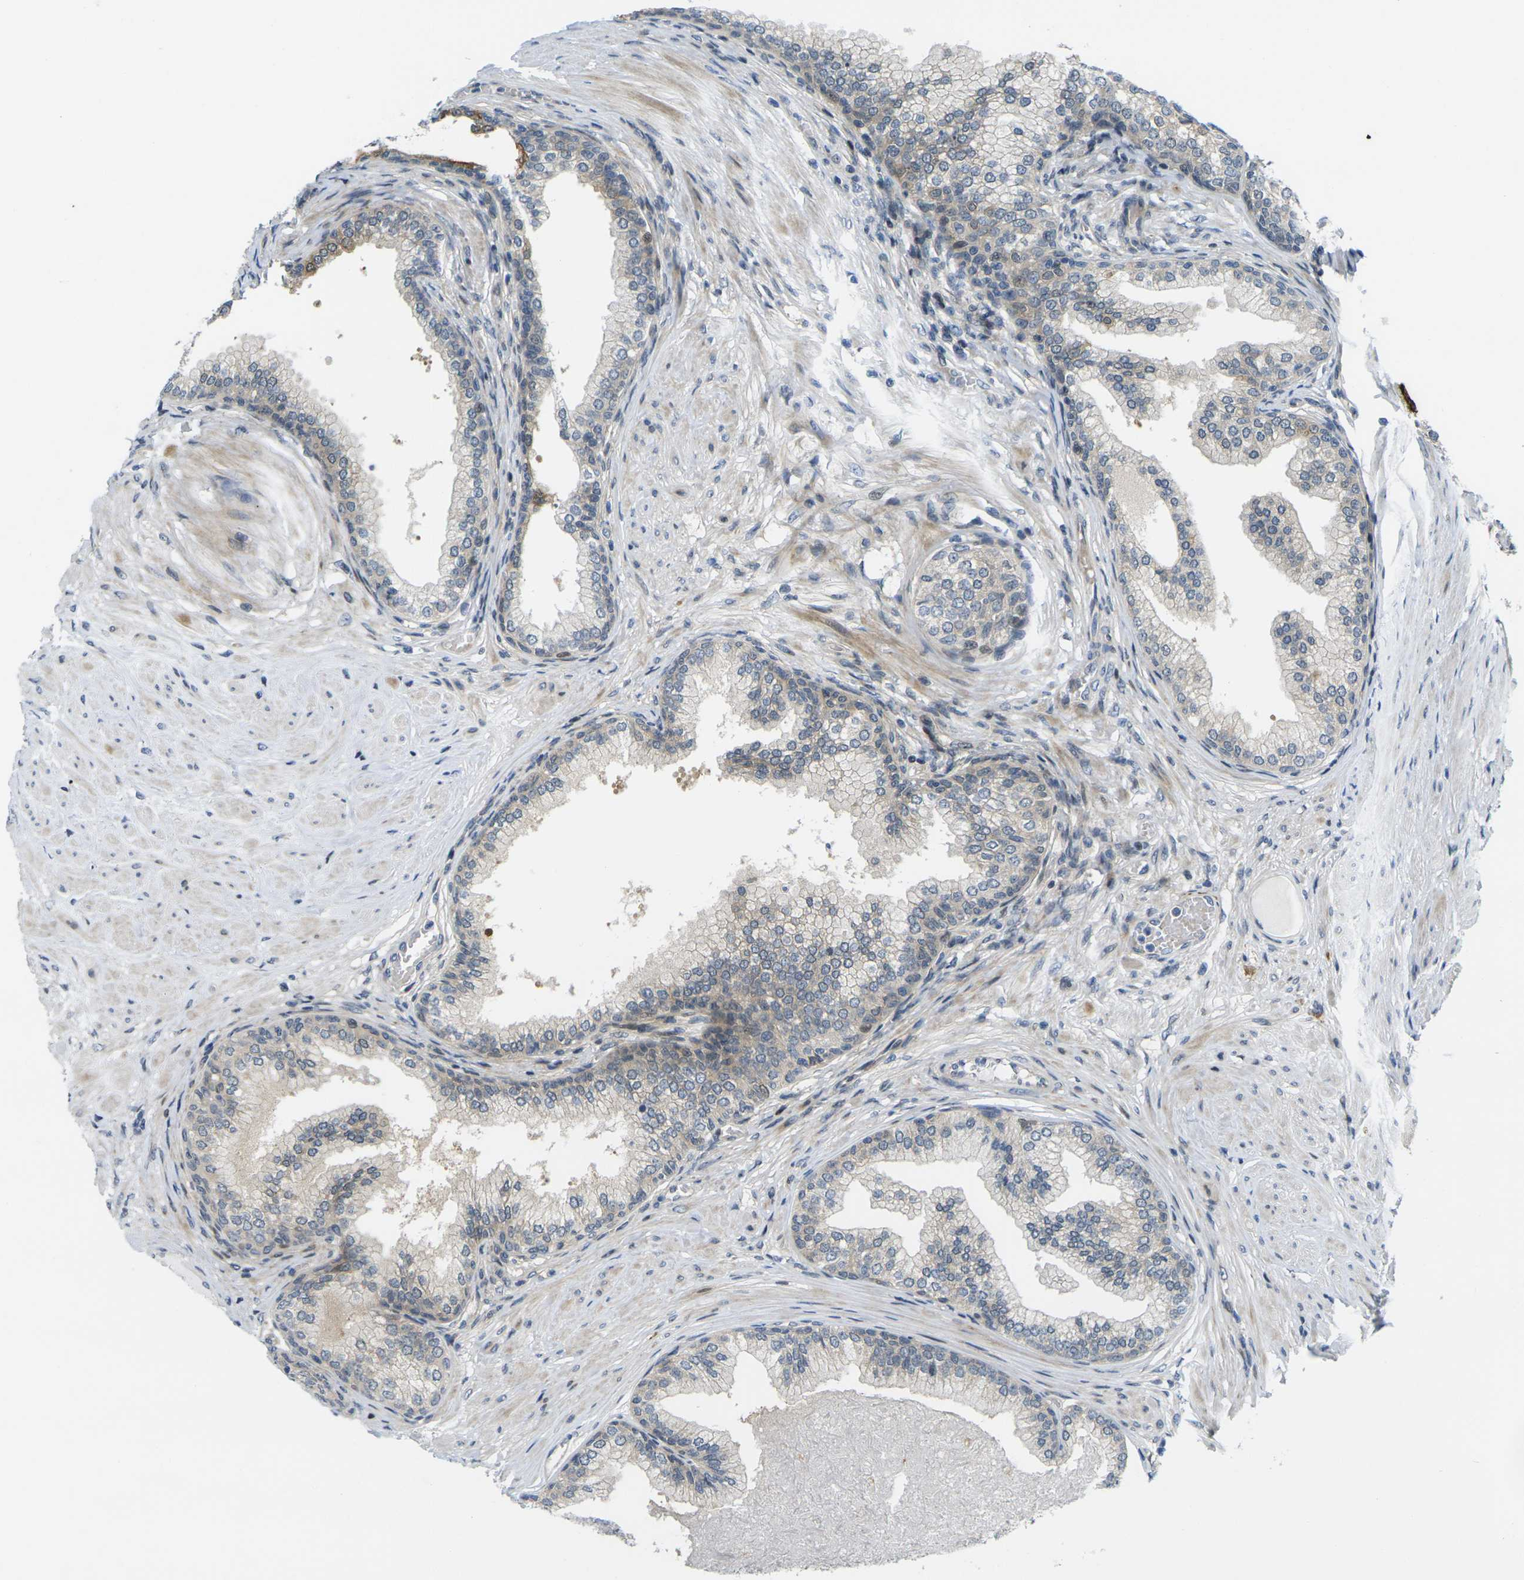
{"staining": {"intensity": "moderate", "quantity": "25%-75%", "location": "cytoplasmic/membranous"}, "tissue": "prostate", "cell_type": "Glandular cells", "image_type": "normal", "snomed": [{"axis": "morphology", "description": "Normal tissue, NOS"}, {"axis": "morphology", "description": "Urothelial carcinoma, Low grade"}, {"axis": "topography", "description": "Urinary bladder"}, {"axis": "topography", "description": "Prostate"}], "caption": "IHC micrograph of benign prostate: human prostate stained using IHC exhibits medium levels of moderate protein expression localized specifically in the cytoplasmic/membranous of glandular cells, appearing as a cytoplasmic/membranous brown color.", "gene": "ROBO2", "patient": {"sex": "male", "age": 60}}